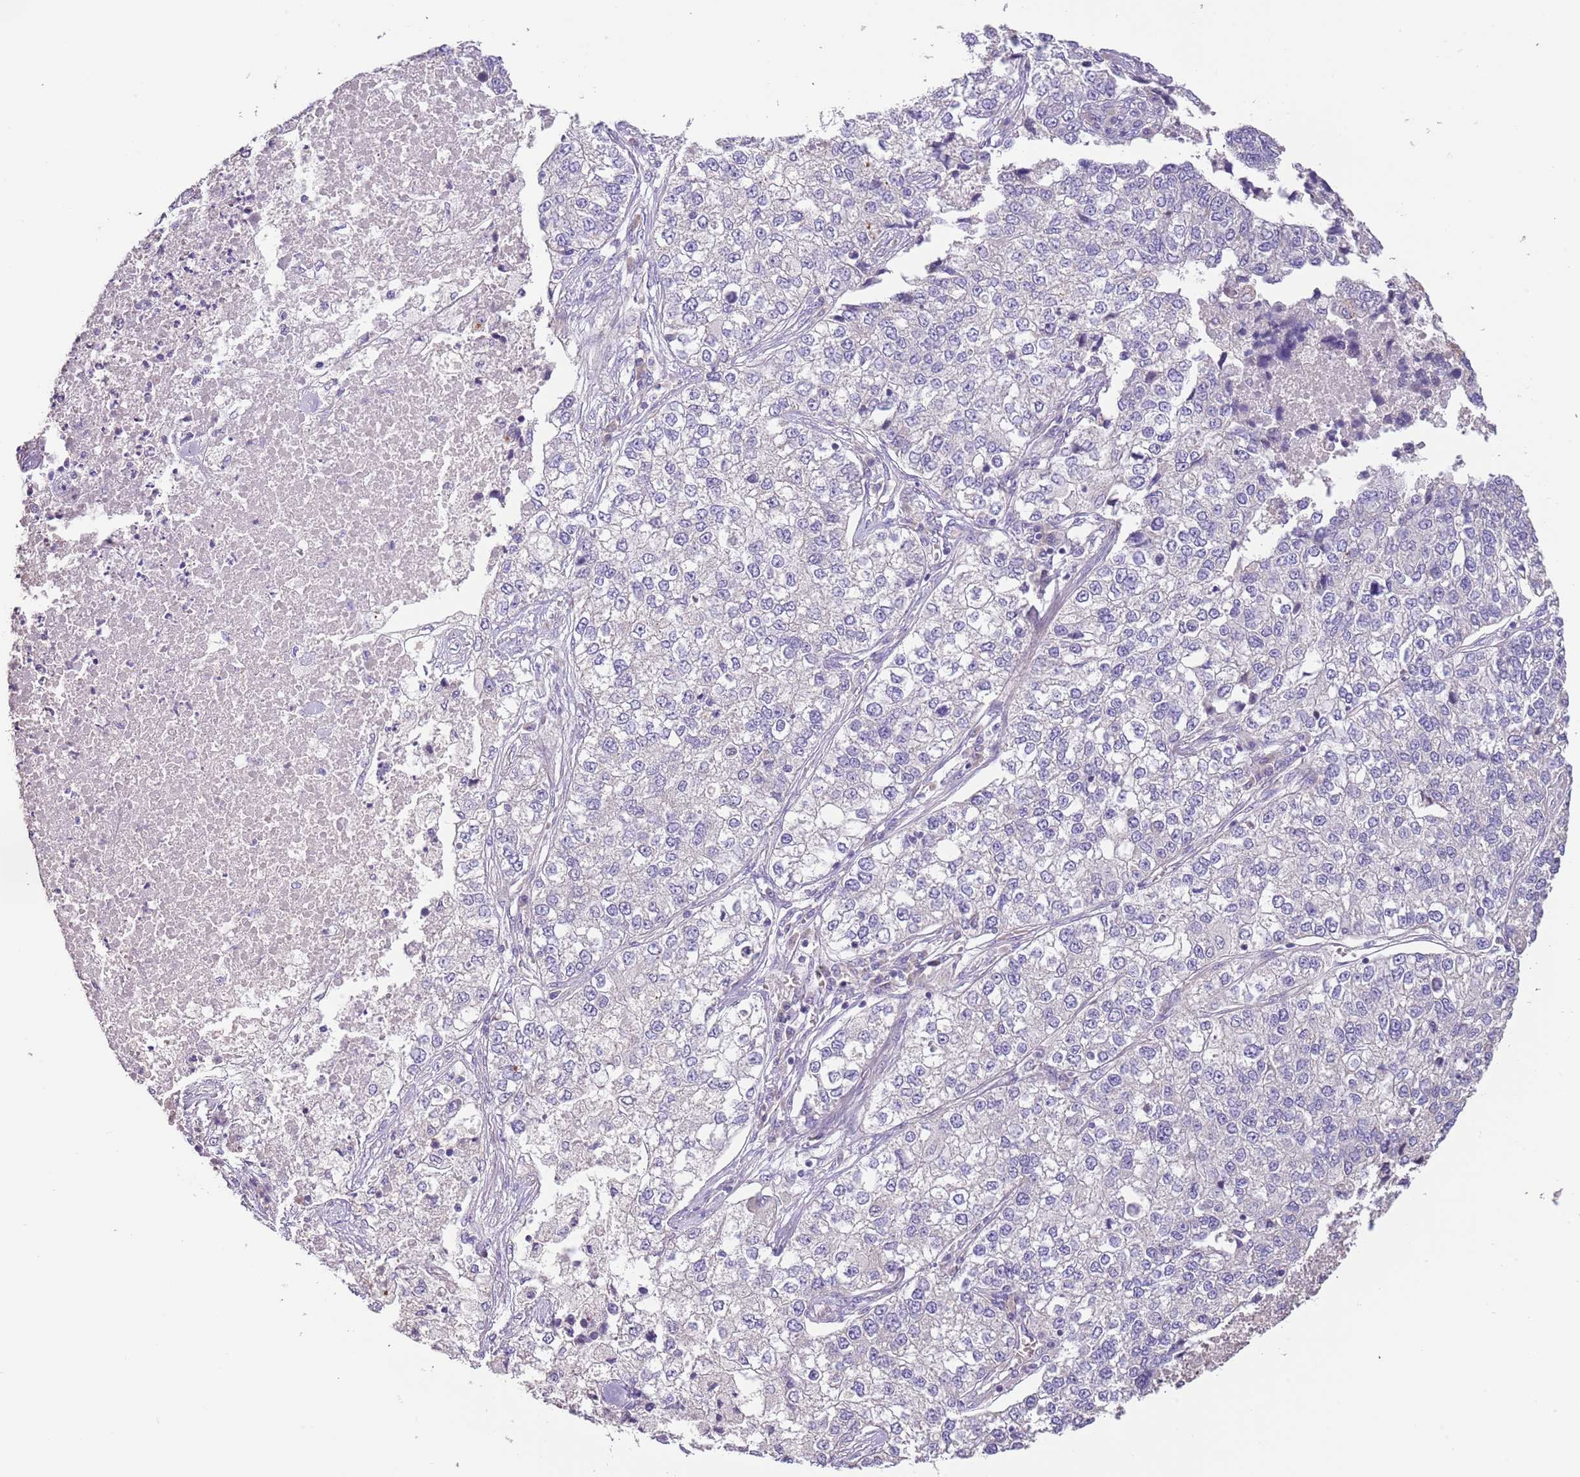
{"staining": {"intensity": "negative", "quantity": "none", "location": "none"}, "tissue": "lung cancer", "cell_type": "Tumor cells", "image_type": "cancer", "snomed": [{"axis": "morphology", "description": "Adenocarcinoma, NOS"}, {"axis": "topography", "description": "Lung"}], "caption": "Immunohistochemistry (IHC) photomicrograph of lung cancer stained for a protein (brown), which demonstrates no positivity in tumor cells.", "gene": "ZNF658", "patient": {"sex": "male", "age": 49}}